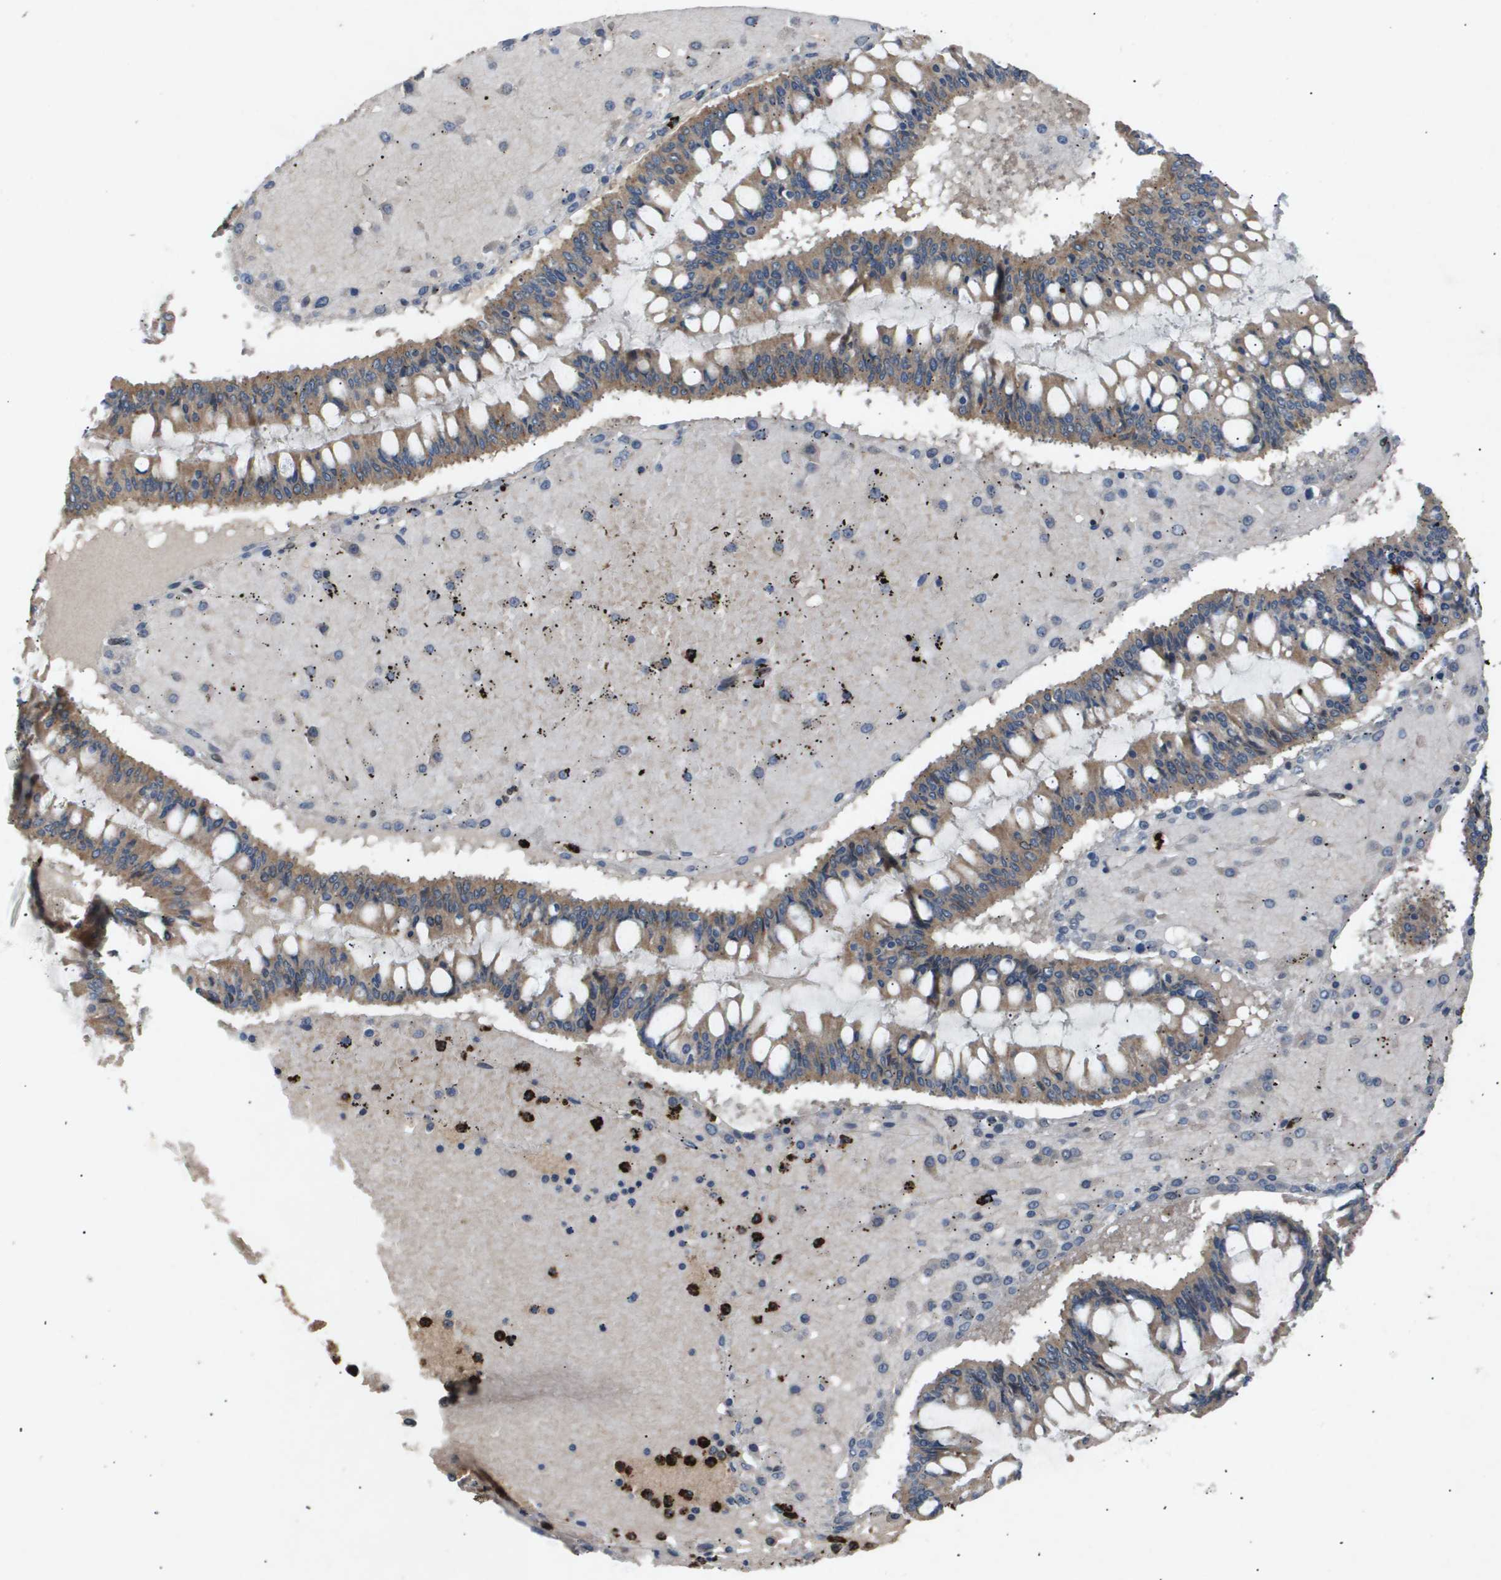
{"staining": {"intensity": "weak", "quantity": ">75%", "location": "cytoplasmic/membranous"}, "tissue": "ovarian cancer", "cell_type": "Tumor cells", "image_type": "cancer", "snomed": [{"axis": "morphology", "description": "Cystadenocarcinoma, mucinous, NOS"}, {"axis": "topography", "description": "Ovary"}], "caption": "A high-resolution histopathology image shows immunohistochemistry (IHC) staining of ovarian cancer (mucinous cystadenocarcinoma), which reveals weak cytoplasmic/membranous expression in approximately >75% of tumor cells.", "gene": "ERG", "patient": {"sex": "female", "age": 73}}